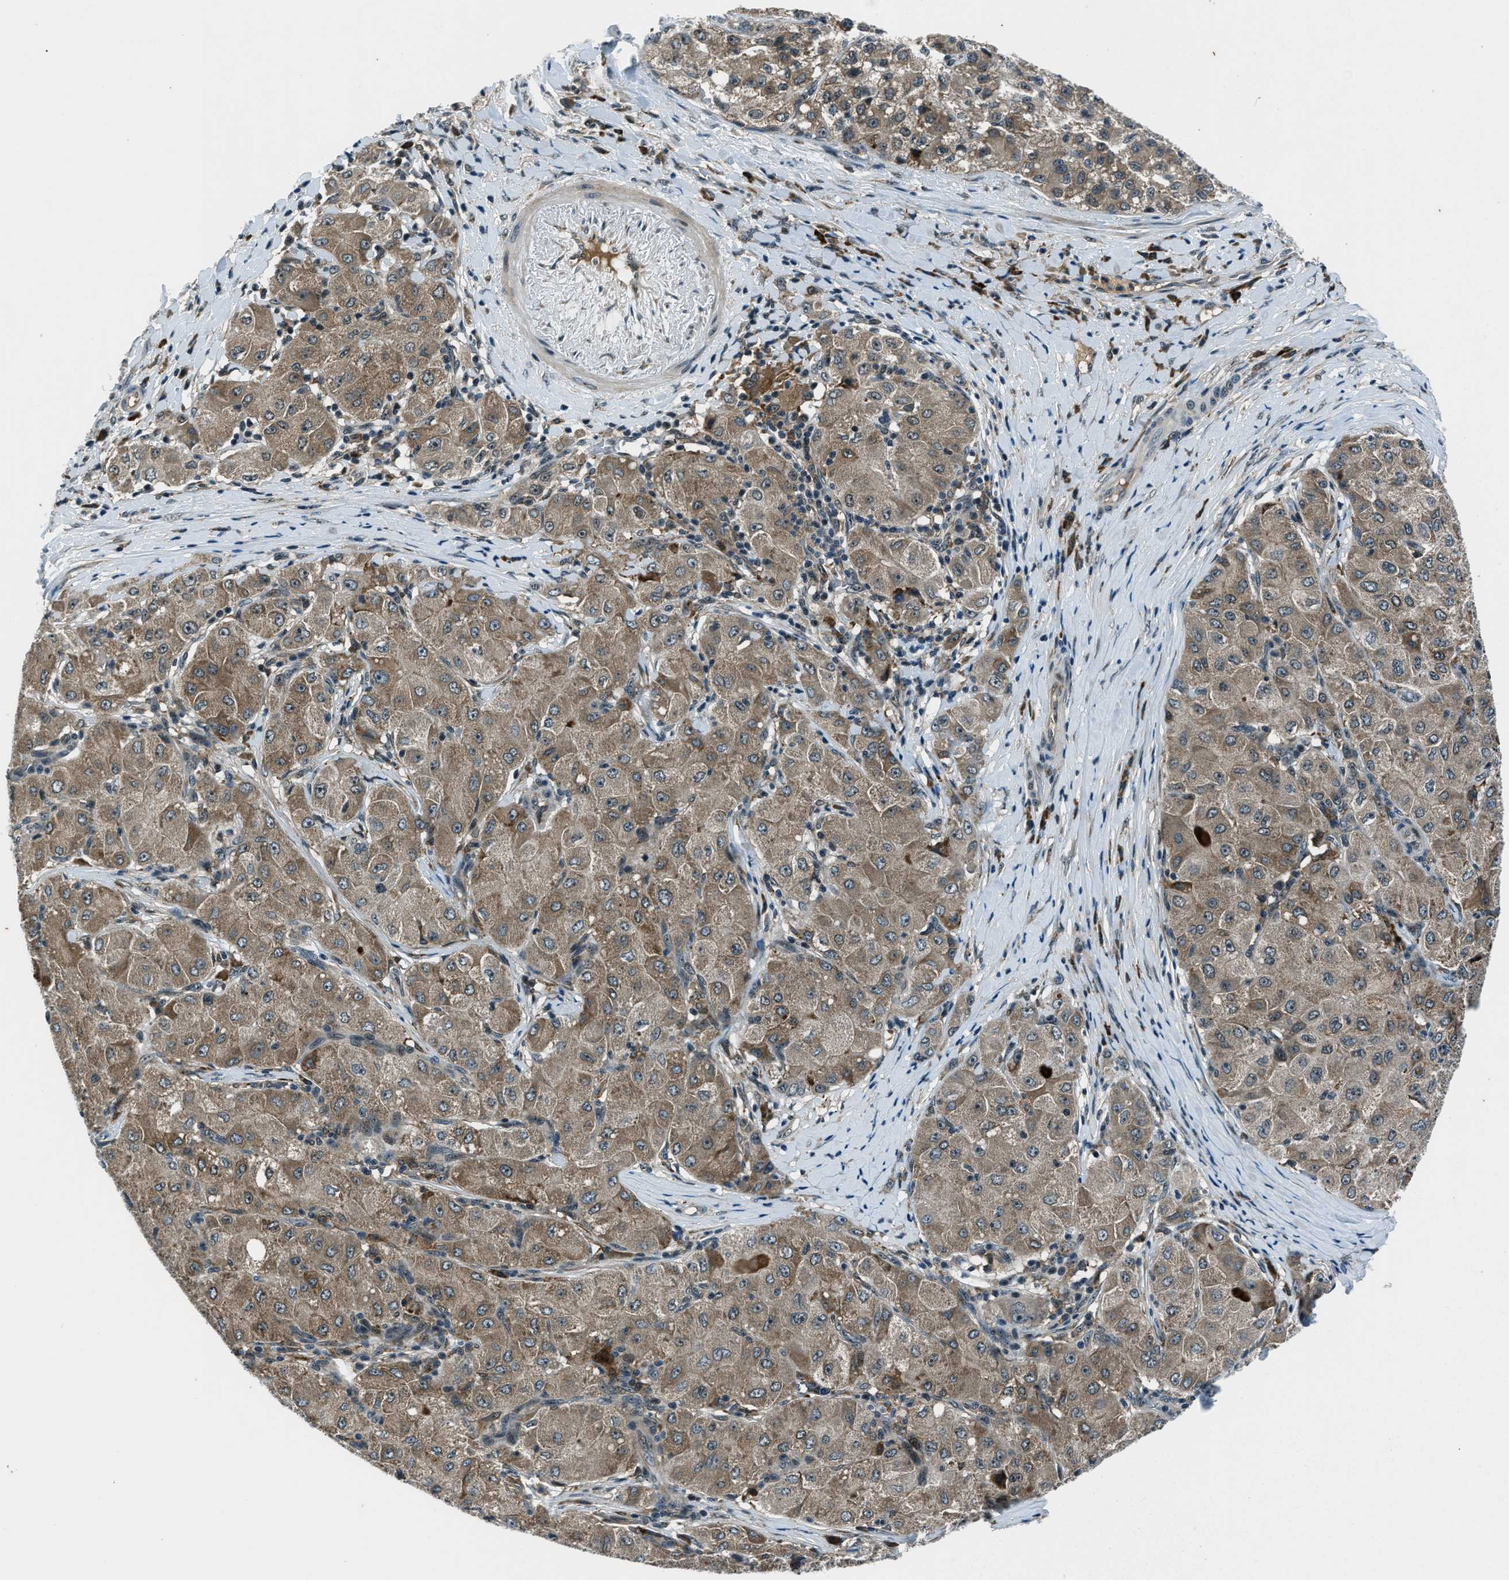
{"staining": {"intensity": "moderate", "quantity": ">75%", "location": "cytoplasmic/membranous"}, "tissue": "liver cancer", "cell_type": "Tumor cells", "image_type": "cancer", "snomed": [{"axis": "morphology", "description": "Carcinoma, Hepatocellular, NOS"}, {"axis": "topography", "description": "Liver"}], "caption": "Immunohistochemistry image of neoplastic tissue: human liver hepatocellular carcinoma stained using immunohistochemistry shows medium levels of moderate protein expression localized specifically in the cytoplasmic/membranous of tumor cells, appearing as a cytoplasmic/membranous brown color.", "gene": "ACTL9", "patient": {"sex": "male", "age": 80}}